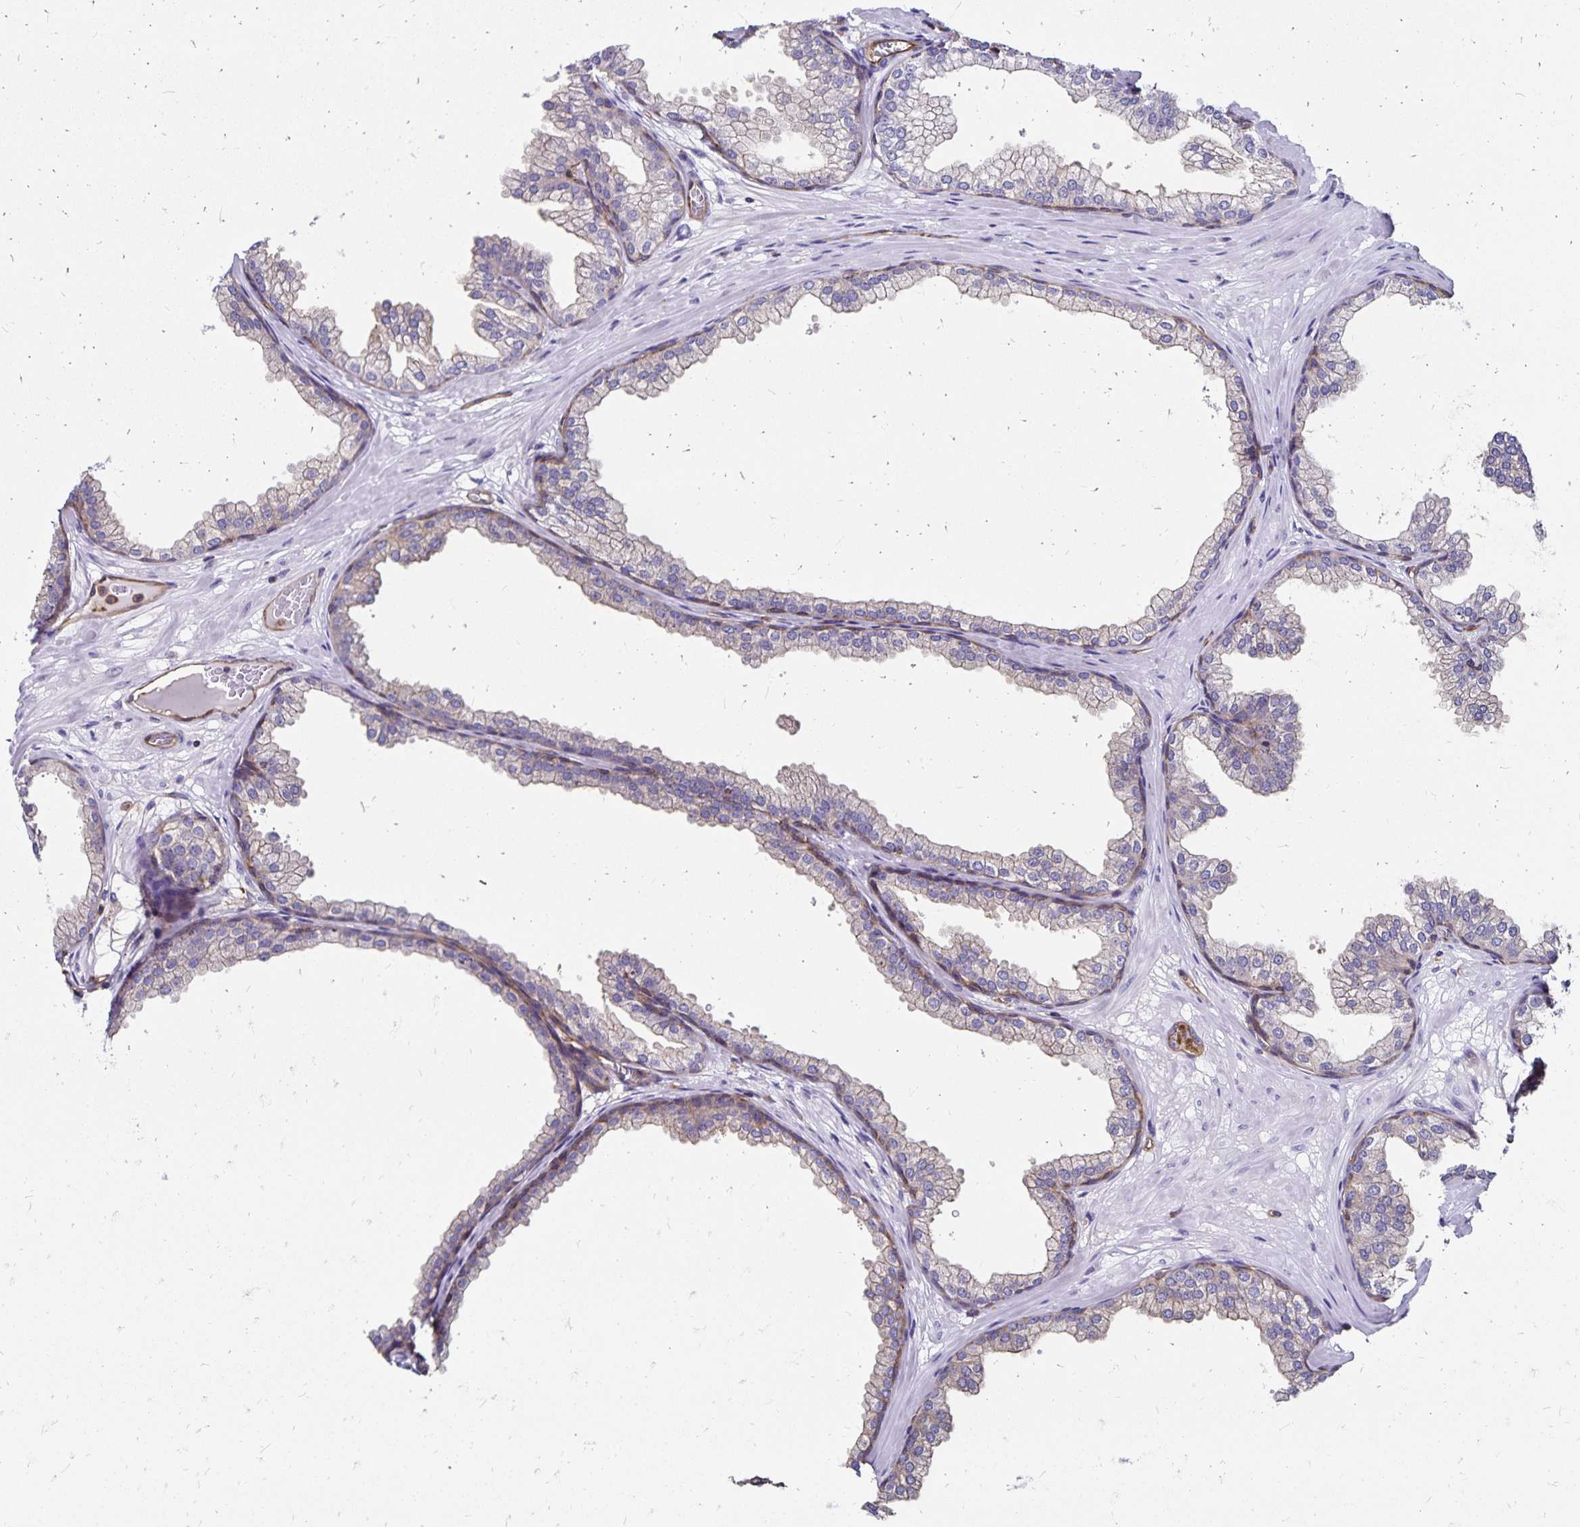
{"staining": {"intensity": "weak", "quantity": "25%-75%", "location": "cytoplasmic/membranous"}, "tissue": "prostate", "cell_type": "Glandular cells", "image_type": "normal", "snomed": [{"axis": "morphology", "description": "Normal tissue, NOS"}, {"axis": "topography", "description": "Prostate"}], "caption": "Unremarkable prostate displays weak cytoplasmic/membranous staining in about 25%-75% of glandular cells, visualized by immunohistochemistry.", "gene": "RPRML", "patient": {"sex": "male", "age": 37}}